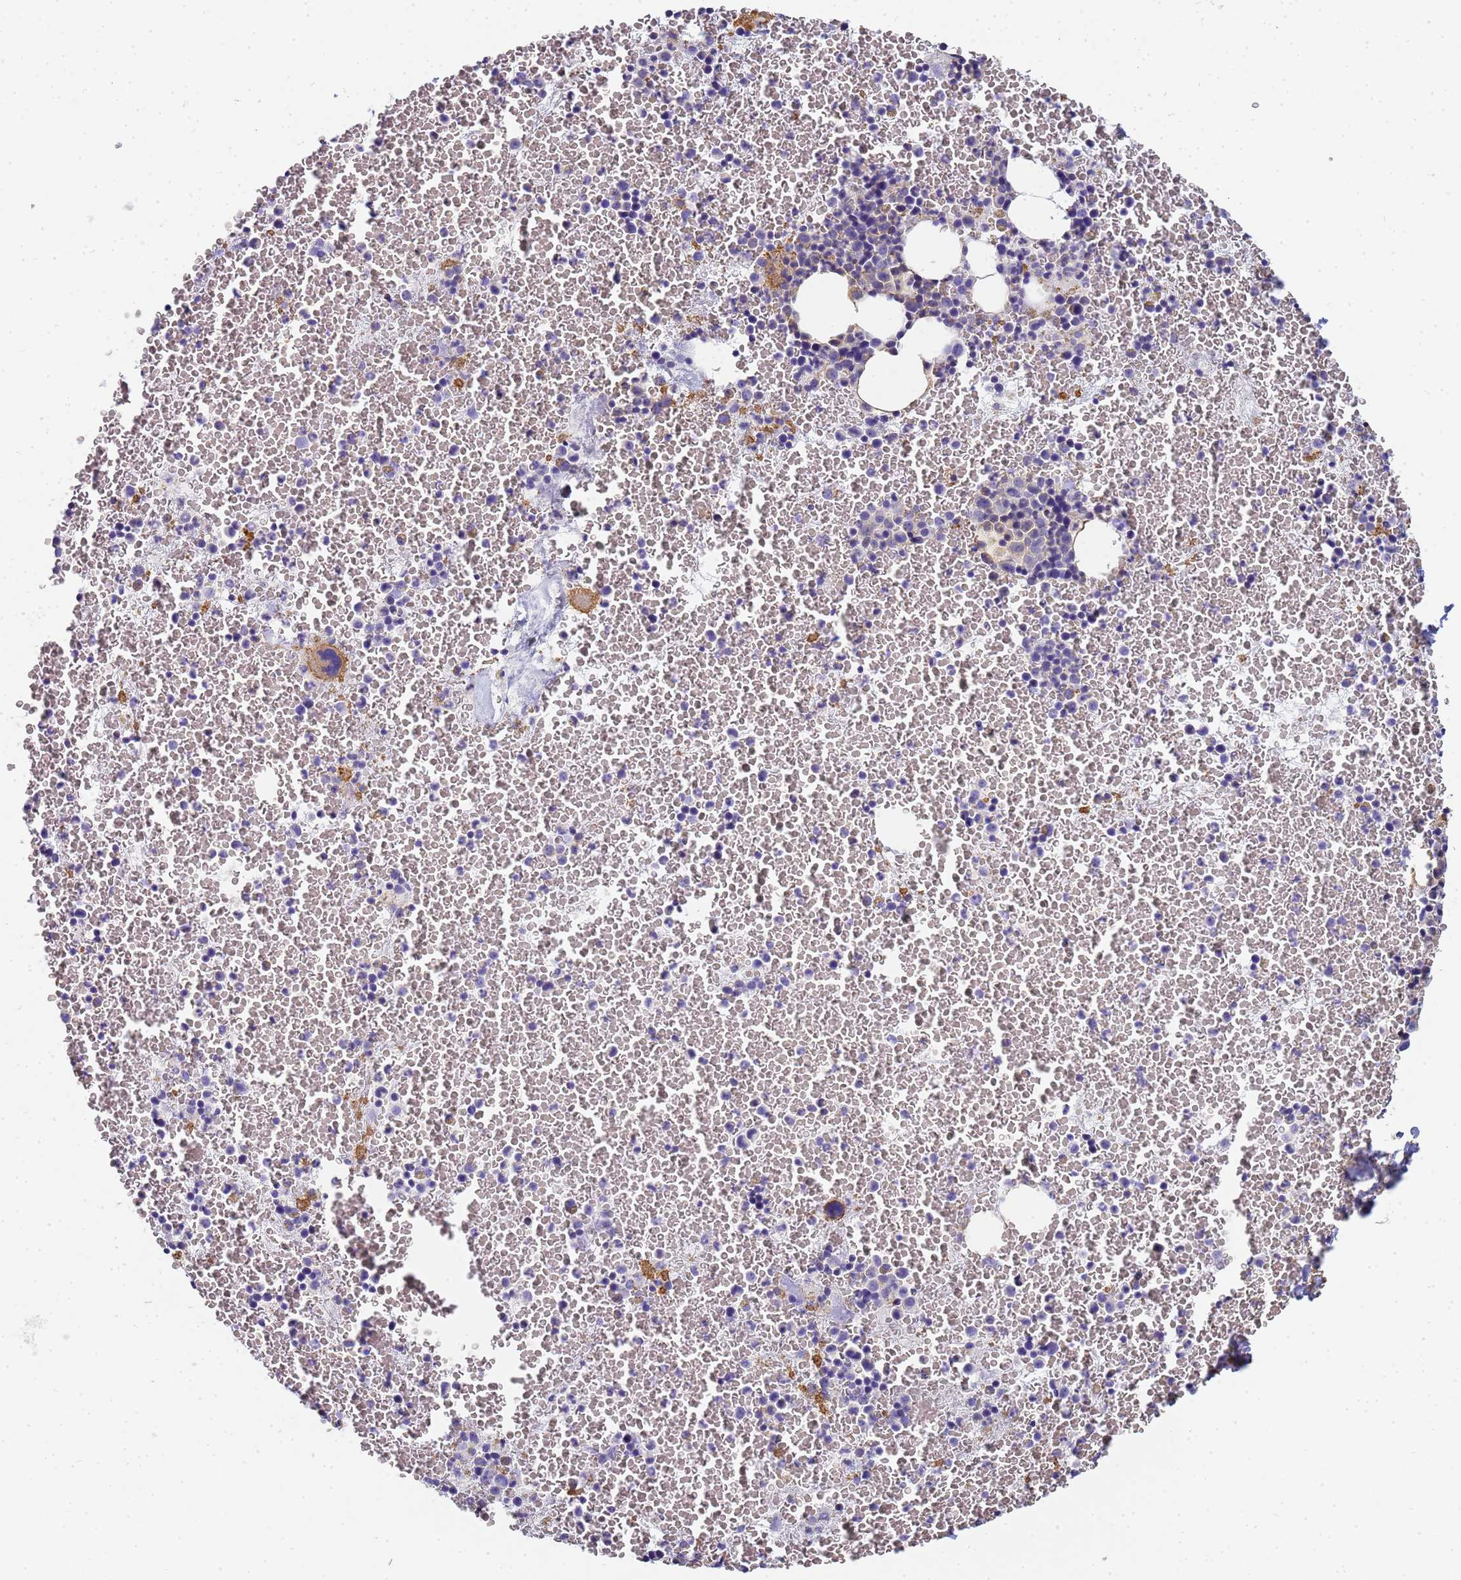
{"staining": {"intensity": "moderate", "quantity": "<25%", "location": "cytoplasmic/membranous"}, "tissue": "bone marrow", "cell_type": "Hematopoietic cells", "image_type": "normal", "snomed": [{"axis": "morphology", "description": "Normal tissue, NOS"}, {"axis": "topography", "description": "Bone marrow"}], "caption": "Immunohistochemistry histopathology image of normal bone marrow: human bone marrow stained using immunohistochemistry (IHC) demonstrates low levels of moderate protein expression localized specifically in the cytoplasmic/membranous of hematopoietic cells, appearing as a cytoplasmic/membranous brown color.", "gene": "TPM1", "patient": {"sex": "male", "age": 11}}